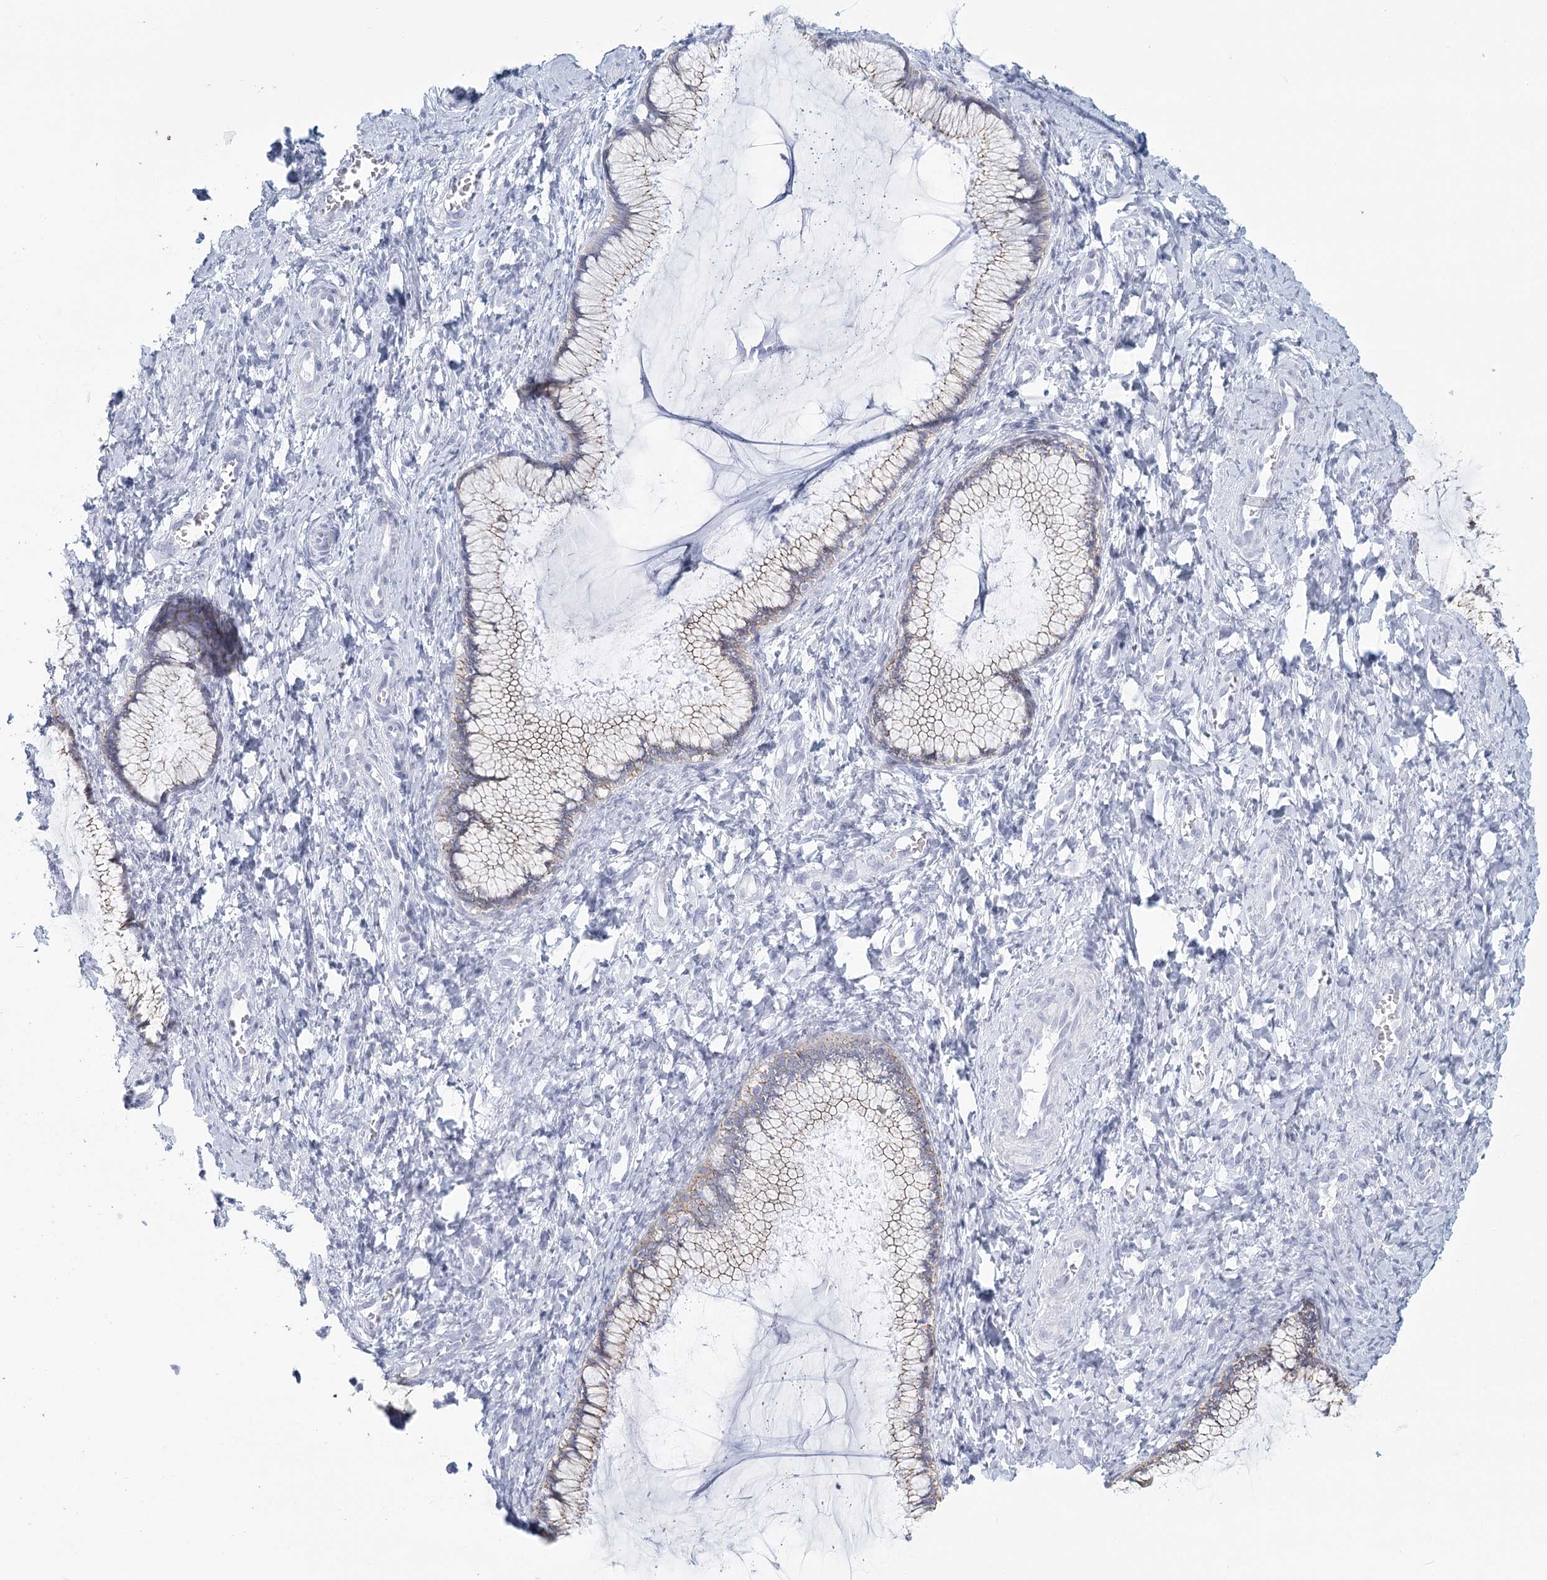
{"staining": {"intensity": "weak", "quantity": "<25%", "location": "cytoplasmic/membranous"}, "tissue": "cervix", "cell_type": "Glandular cells", "image_type": "normal", "snomed": [{"axis": "morphology", "description": "Normal tissue, NOS"}, {"axis": "morphology", "description": "Adenocarcinoma, NOS"}, {"axis": "topography", "description": "Cervix"}], "caption": "High power microscopy histopathology image of an immunohistochemistry (IHC) photomicrograph of unremarkable cervix, revealing no significant staining in glandular cells.", "gene": "WNT8B", "patient": {"sex": "female", "age": 29}}